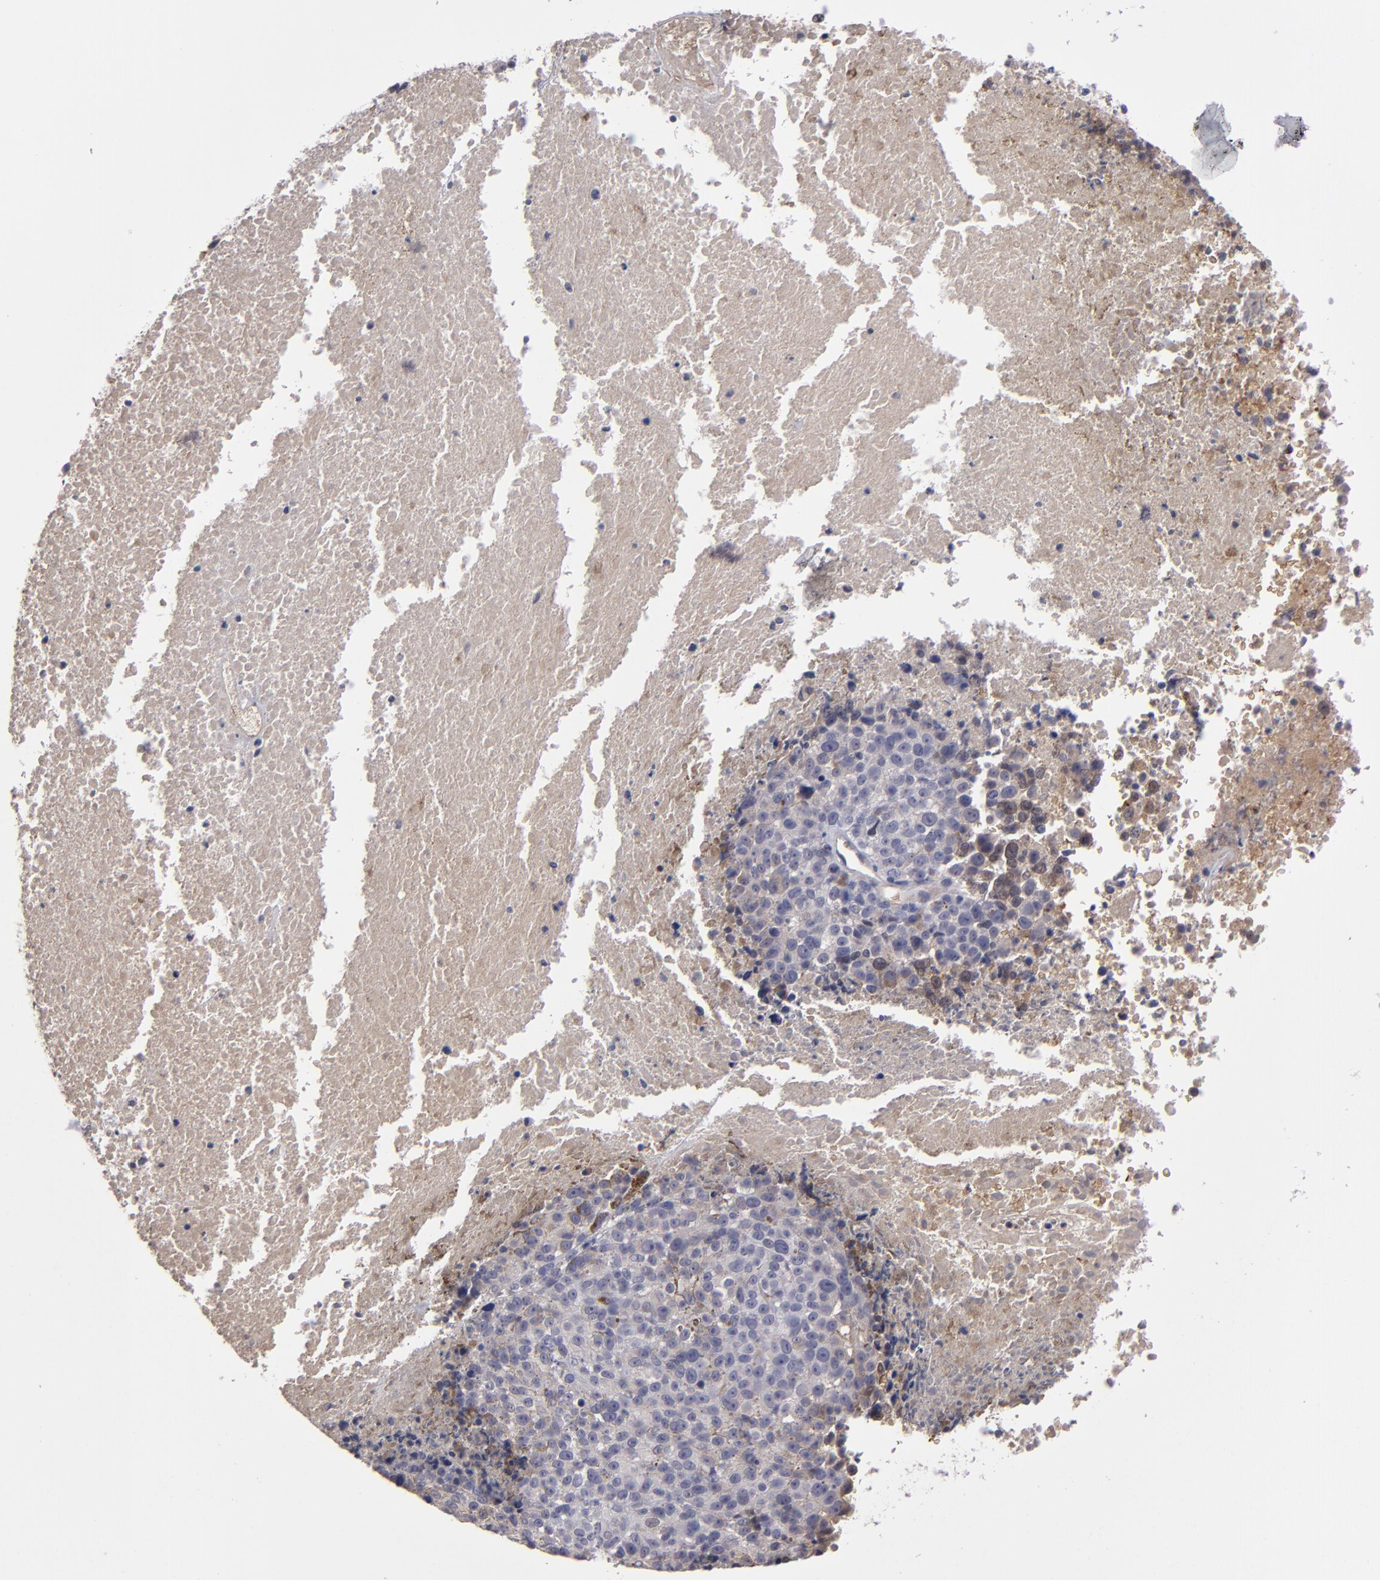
{"staining": {"intensity": "negative", "quantity": "none", "location": "none"}, "tissue": "melanoma", "cell_type": "Tumor cells", "image_type": "cancer", "snomed": [{"axis": "morphology", "description": "Malignant melanoma, Metastatic site"}, {"axis": "topography", "description": "Cerebral cortex"}], "caption": "A photomicrograph of malignant melanoma (metastatic site) stained for a protein demonstrates no brown staining in tumor cells. (Brightfield microscopy of DAB immunohistochemistry (IHC) at high magnification).", "gene": "ITIH4", "patient": {"sex": "female", "age": 52}}